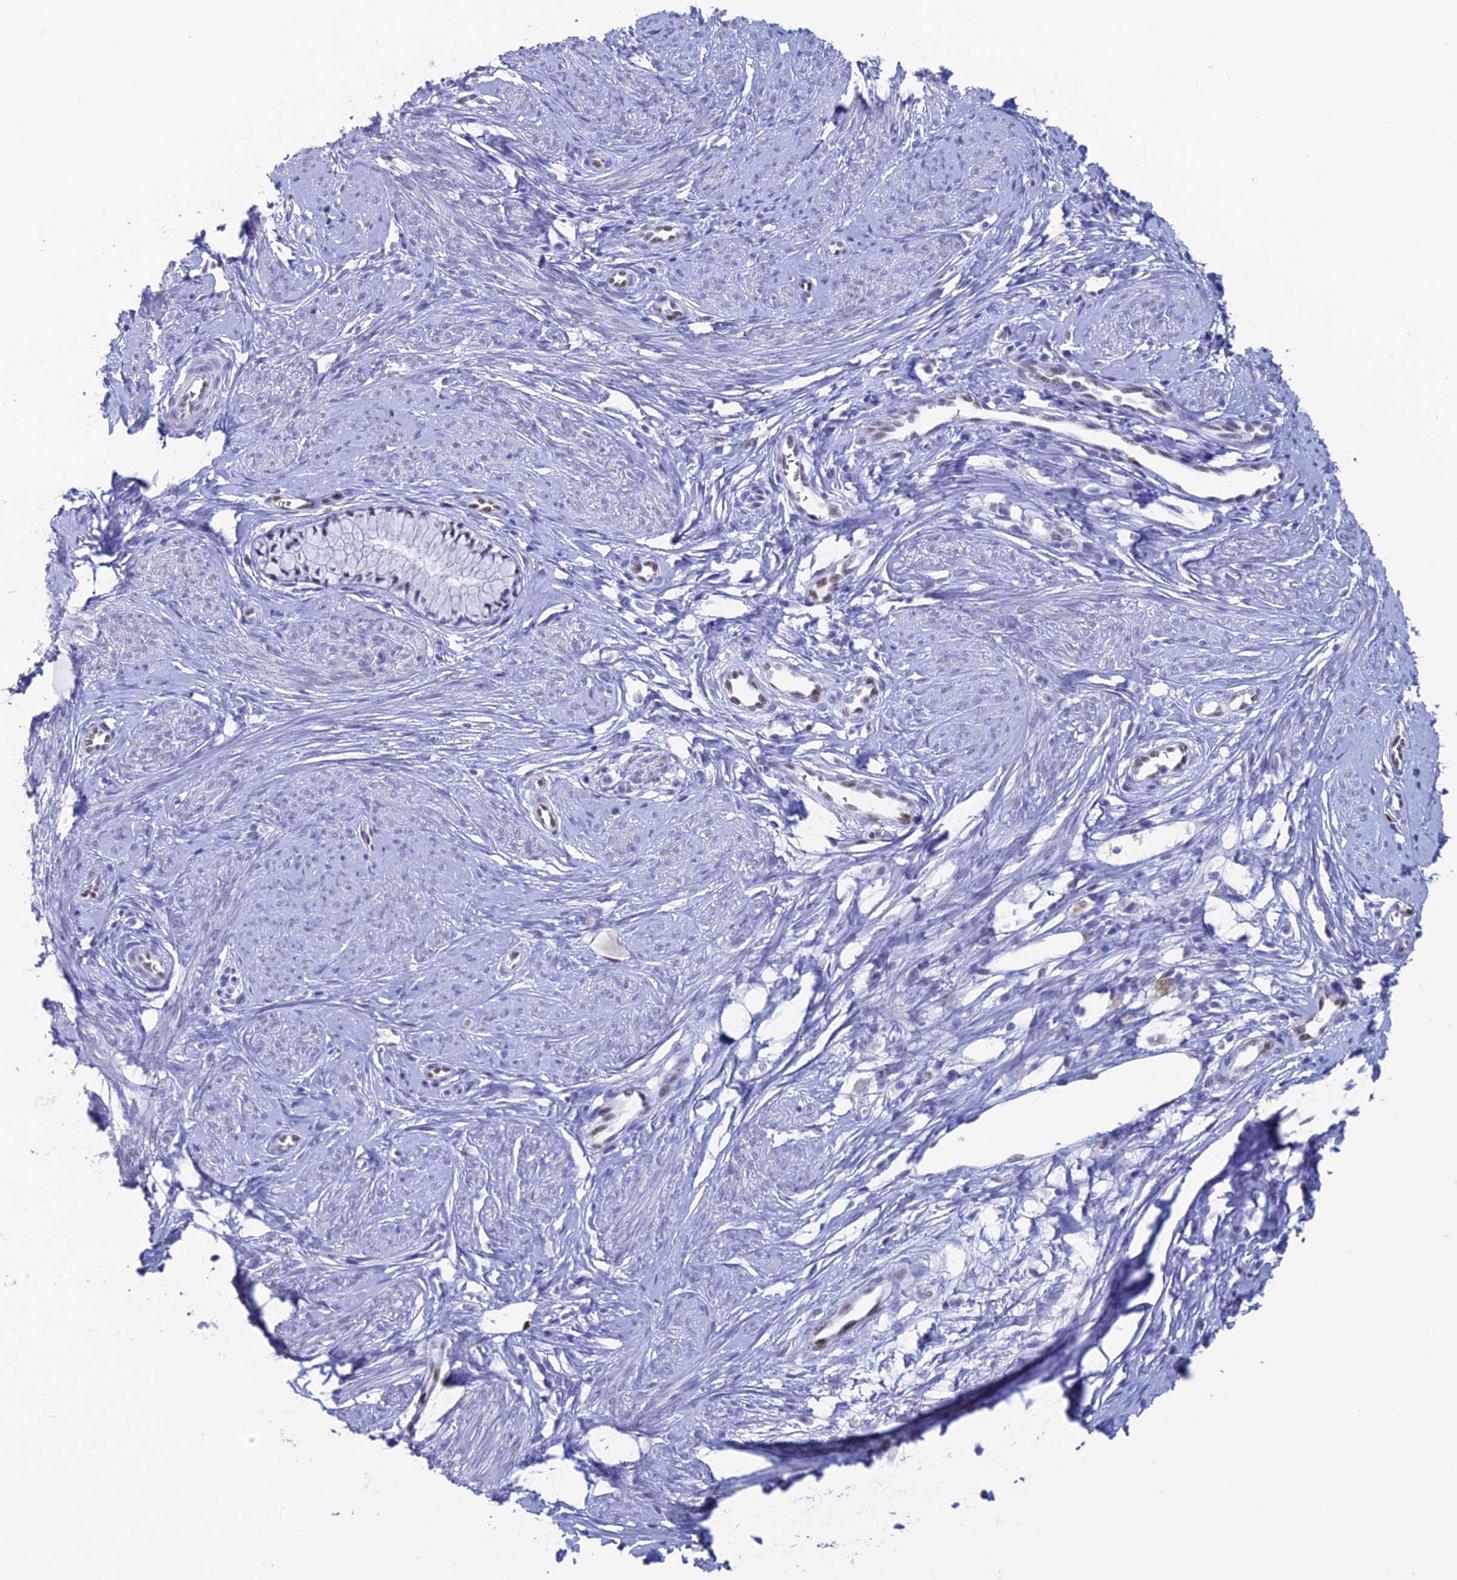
{"staining": {"intensity": "weak", "quantity": "<25%", "location": "nuclear"}, "tissue": "cervical cancer", "cell_type": "Tumor cells", "image_type": "cancer", "snomed": [{"axis": "morphology", "description": "Adenocarcinoma, NOS"}, {"axis": "topography", "description": "Cervix"}], "caption": "This is an IHC micrograph of cervical adenocarcinoma. There is no positivity in tumor cells.", "gene": "NOL4L", "patient": {"sex": "female", "age": 36}}